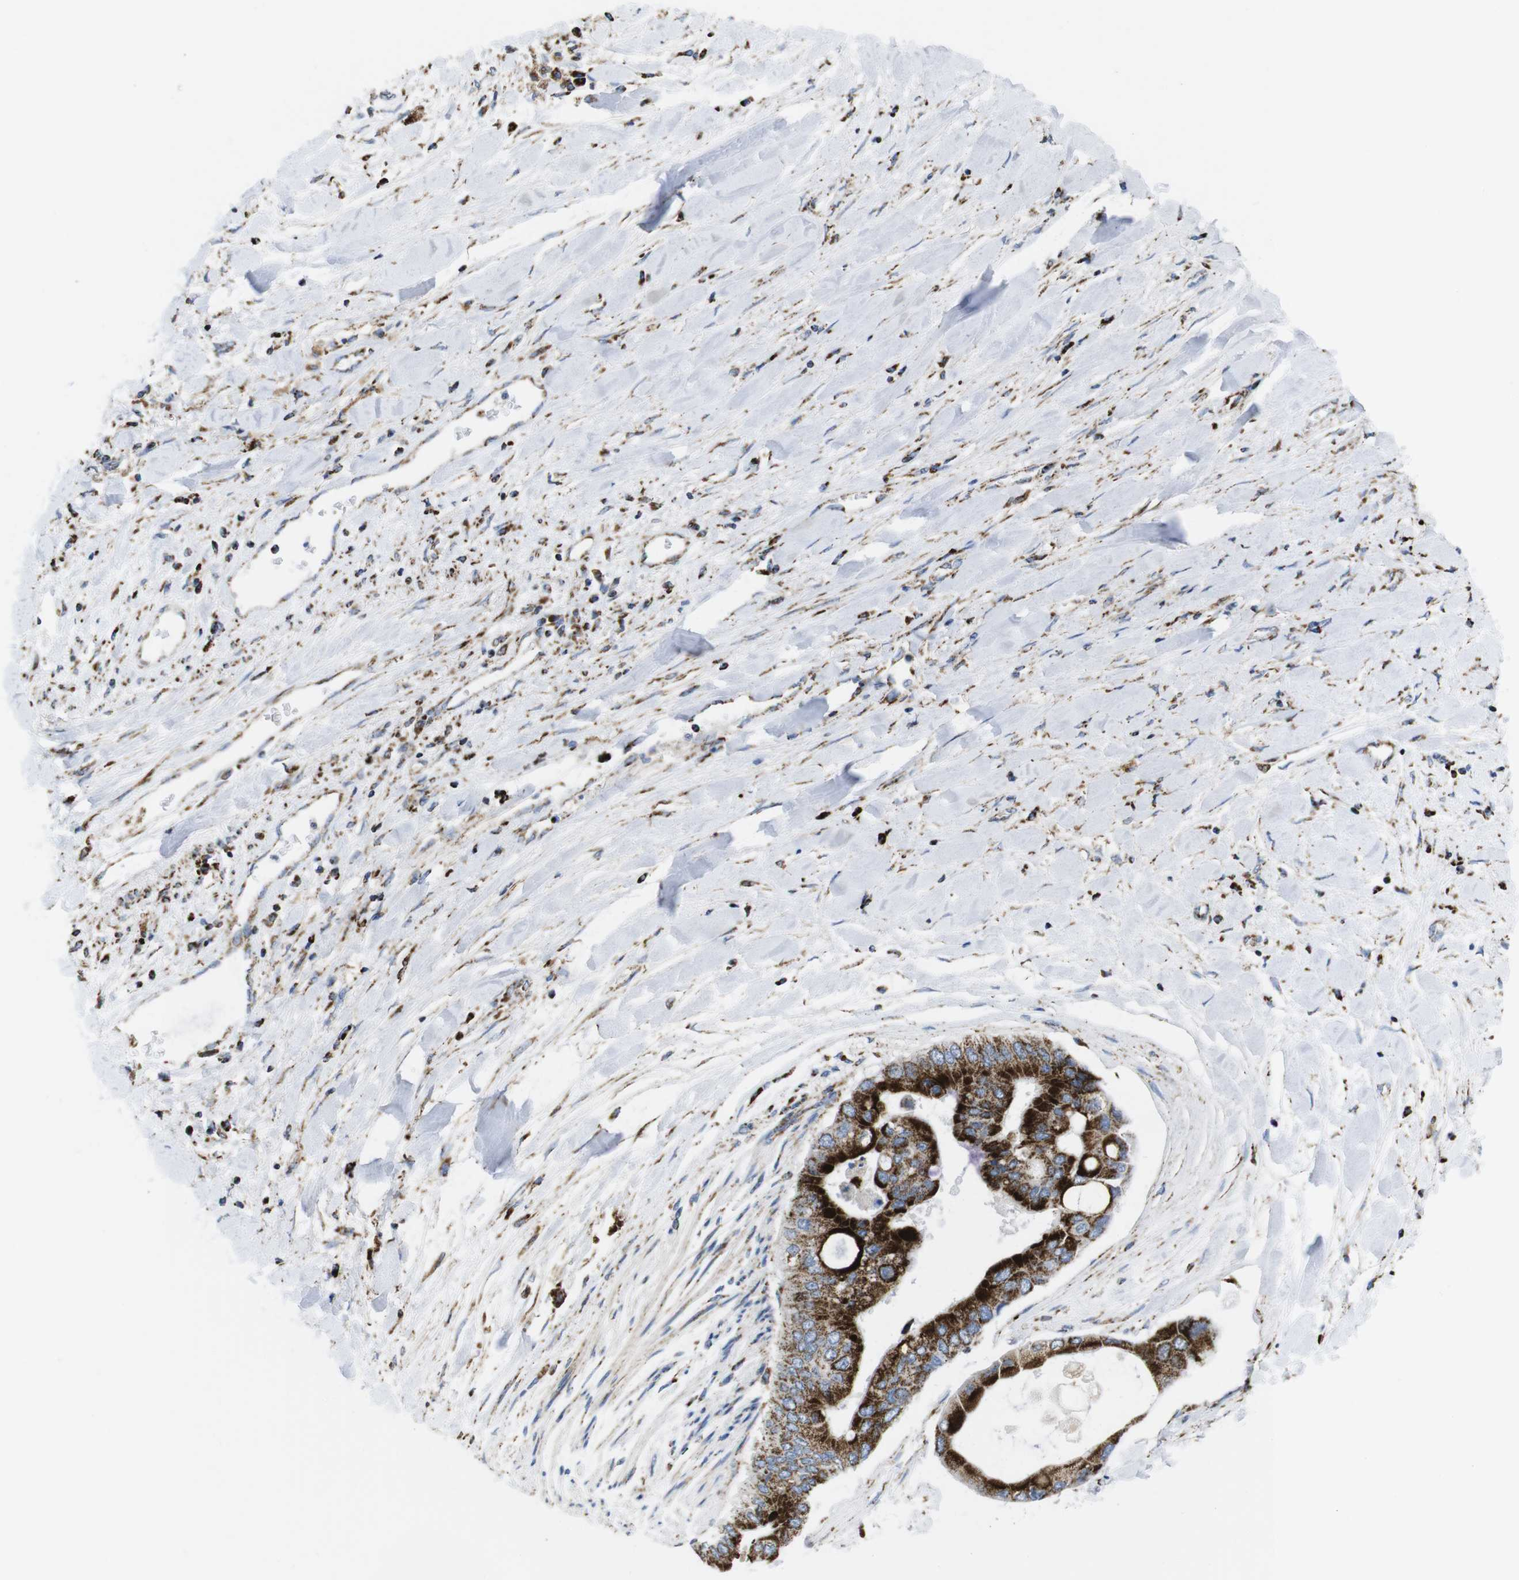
{"staining": {"intensity": "strong", "quantity": ">75%", "location": "cytoplasmic/membranous"}, "tissue": "liver cancer", "cell_type": "Tumor cells", "image_type": "cancer", "snomed": [{"axis": "morphology", "description": "Cholangiocarcinoma"}, {"axis": "topography", "description": "Liver"}], "caption": "Immunohistochemistry image of neoplastic tissue: human liver cancer stained using immunohistochemistry (IHC) displays high levels of strong protein expression localized specifically in the cytoplasmic/membranous of tumor cells, appearing as a cytoplasmic/membranous brown color.", "gene": "TMEM192", "patient": {"sex": "male", "age": 50}}